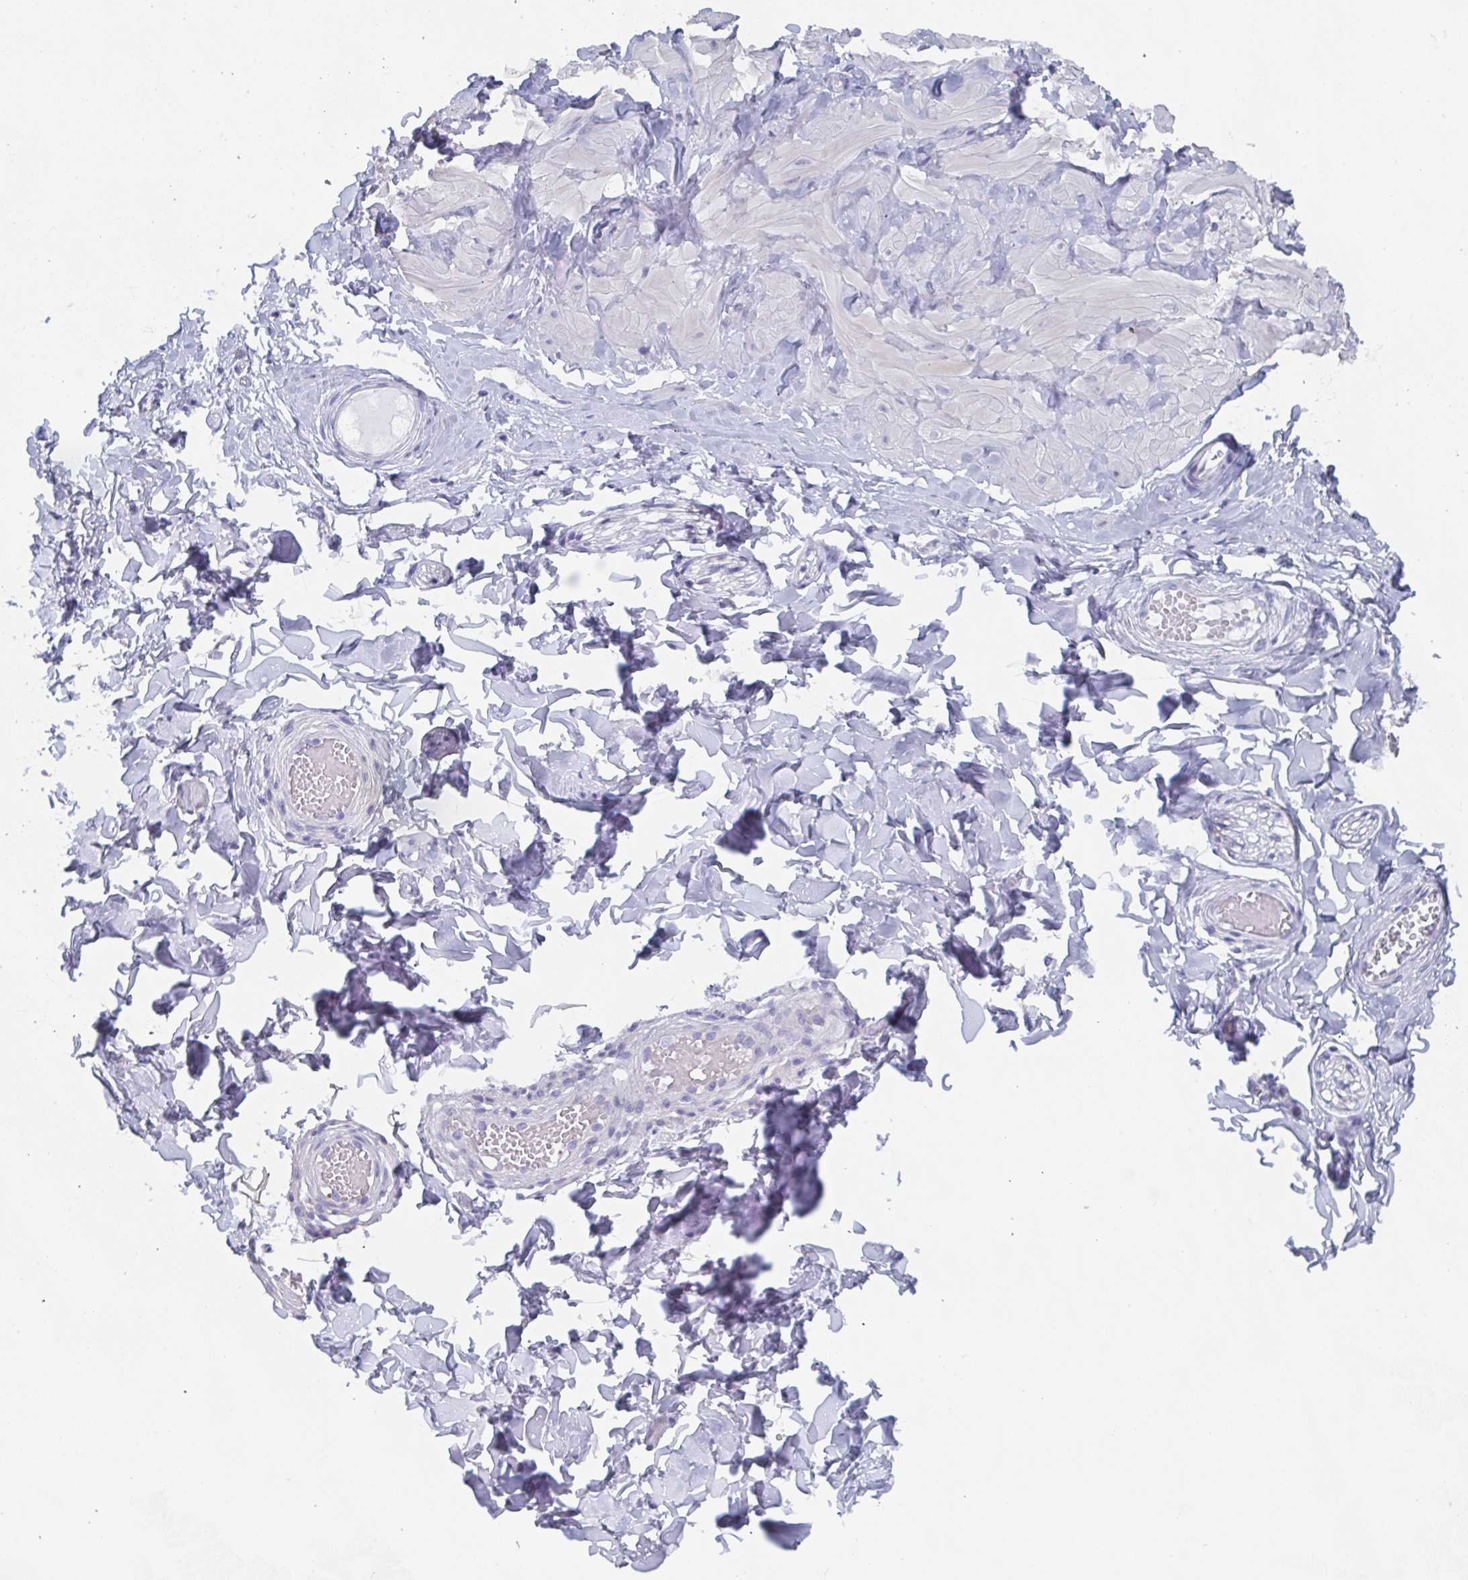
{"staining": {"intensity": "negative", "quantity": "none", "location": "none"}, "tissue": "adipose tissue", "cell_type": "Adipocytes", "image_type": "normal", "snomed": [{"axis": "morphology", "description": "Normal tissue, NOS"}, {"axis": "topography", "description": "Soft tissue"}, {"axis": "topography", "description": "Adipose tissue"}, {"axis": "topography", "description": "Vascular tissue"}, {"axis": "topography", "description": "Peripheral nerve tissue"}], "caption": "This is a image of IHC staining of normal adipose tissue, which shows no expression in adipocytes.", "gene": "DYDC2", "patient": {"sex": "male", "age": 29}}